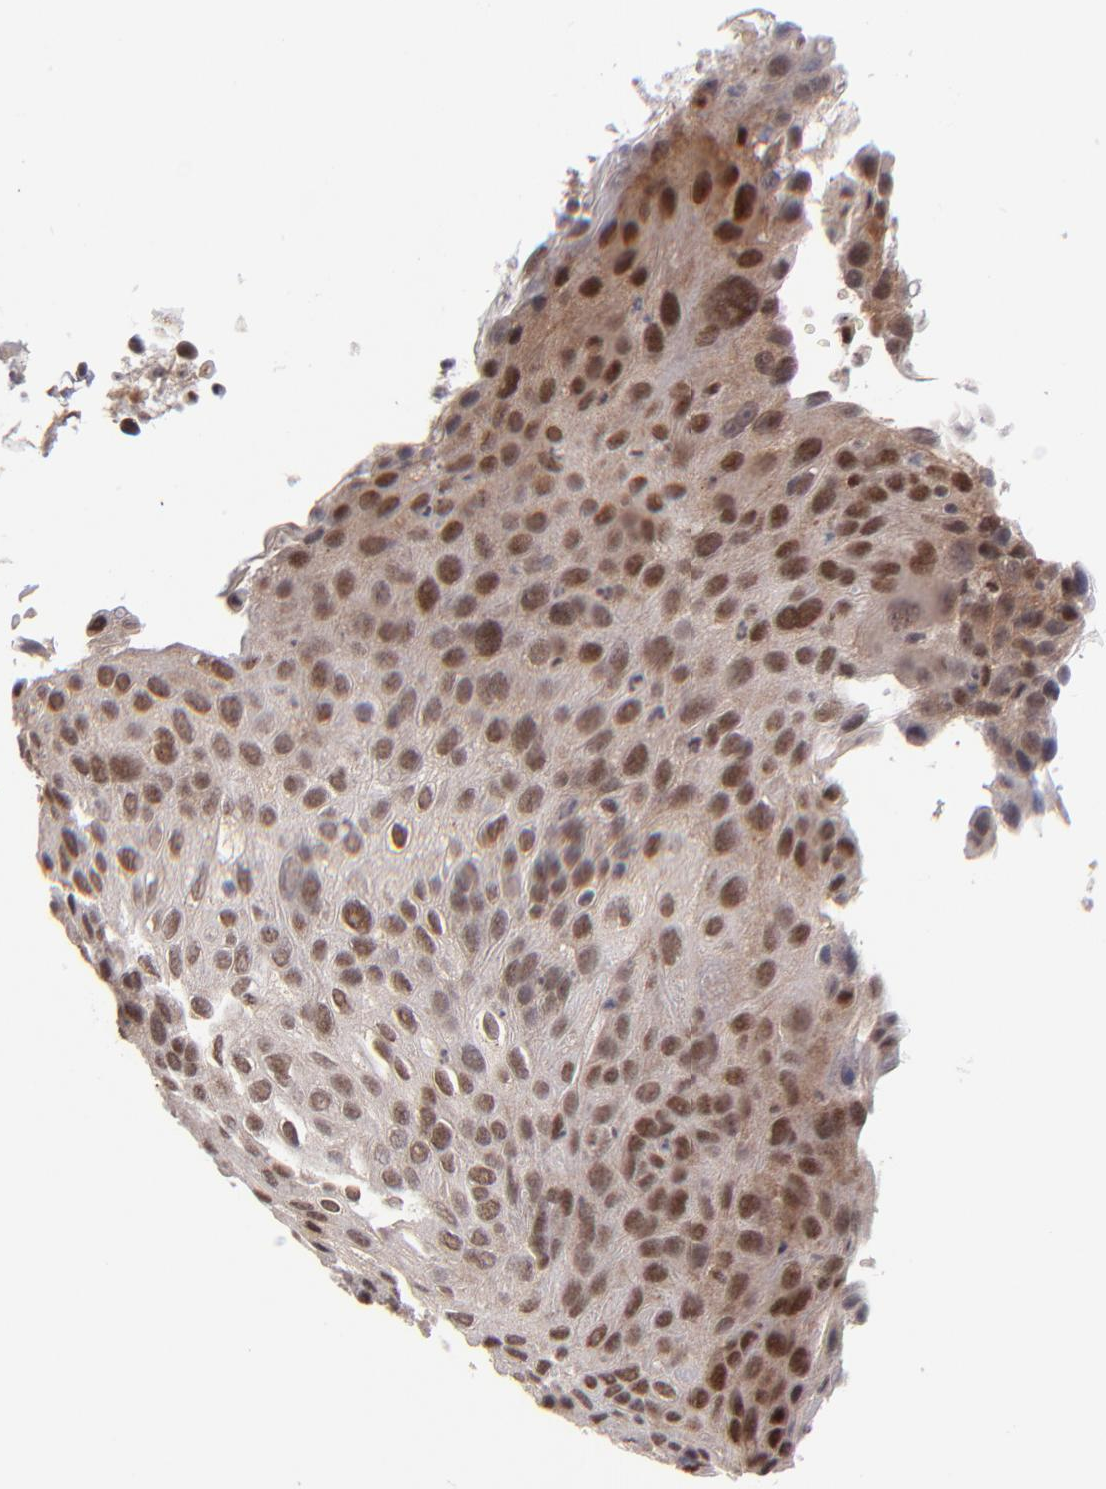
{"staining": {"intensity": "moderate", "quantity": ">75%", "location": "cytoplasmic/membranous,nuclear"}, "tissue": "skin cancer", "cell_type": "Tumor cells", "image_type": "cancer", "snomed": [{"axis": "morphology", "description": "Squamous cell carcinoma, NOS"}, {"axis": "topography", "description": "Skin"}], "caption": "Skin cancer (squamous cell carcinoma) stained with immunohistochemistry shows moderate cytoplasmic/membranous and nuclear expression in approximately >75% of tumor cells. Nuclei are stained in blue.", "gene": "EP300", "patient": {"sex": "male", "age": 87}}